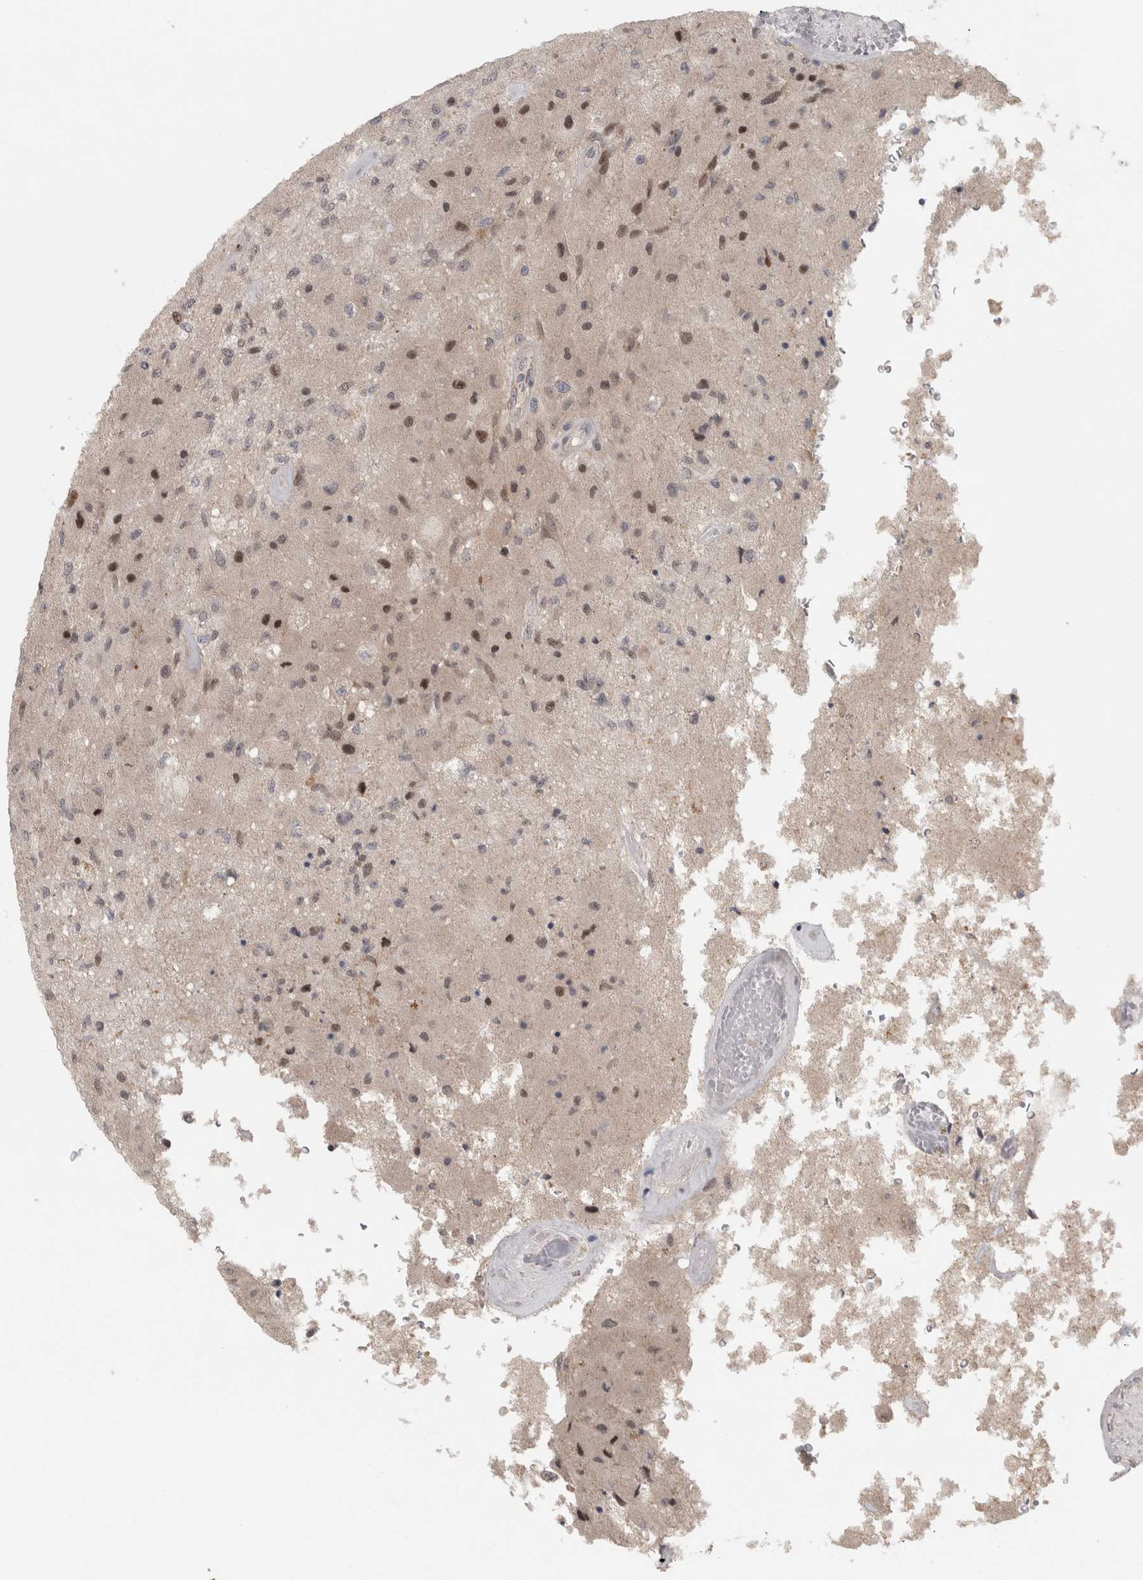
{"staining": {"intensity": "moderate", "quantity": "25%-75%", "location": "nuclear"}, "tissue": "glioma", "cell_type": "Tumor cells", "image_type": "cancer", "snomed": [{"axis": "morphology", "description": "Normal tissue, NOS"}, {"axis": "morphology", "description": "Glioma, malignant, High grade"}, {"axis": "topography", "description": "Cerebral cortex"}], "caption": "Malignant glioma (high-grade) was stained to show a protein in brown. There is medium levels of moderate nuclear staining in approximately 25%-75% of tumor cells.", "gene": "KDM8", "patient": {"sex": "male", "age": 77}}